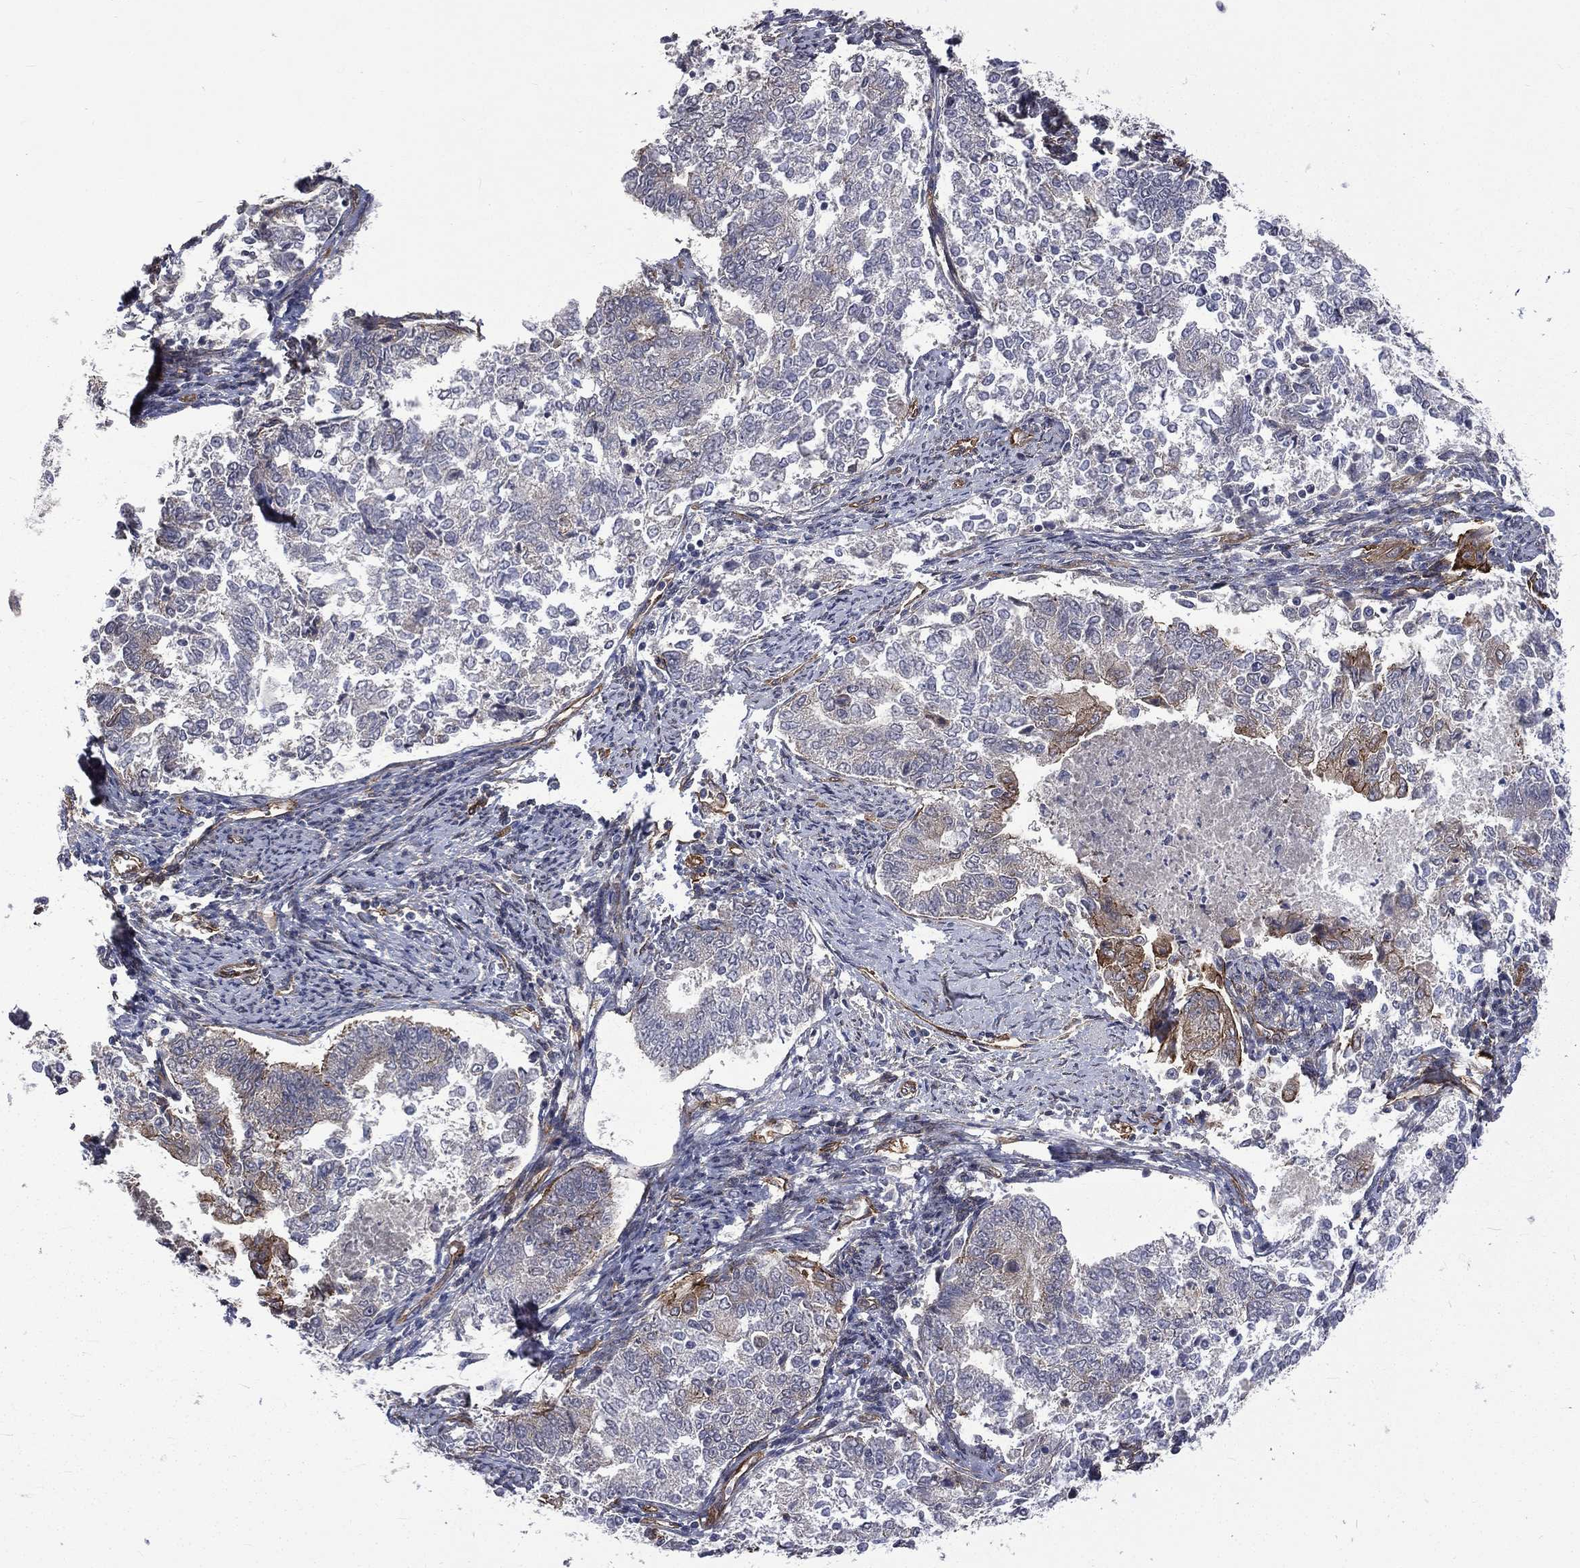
{"staining": {"intensity": "moderate", "quantity": "<25%", "location": "cytoplasmic/membranous"}, "tissue": "endometrial cancer", "cell_type": "Tumor cells", "image_type": "cancer", "snomed": [{"axis": "morphology", "description": "Adenocarcinoma, NOS"}, {"axis": "topography", "description": "Endometrium"}], "caption": "Immunohistochemical staining of human endometrial cancer reveals low levels of moderate cytoplasmic/membranous staining in approximately <25% of tumor cells.", "gene": "PPFIBP1", "patient": {"sex": "female", "age": 65}}